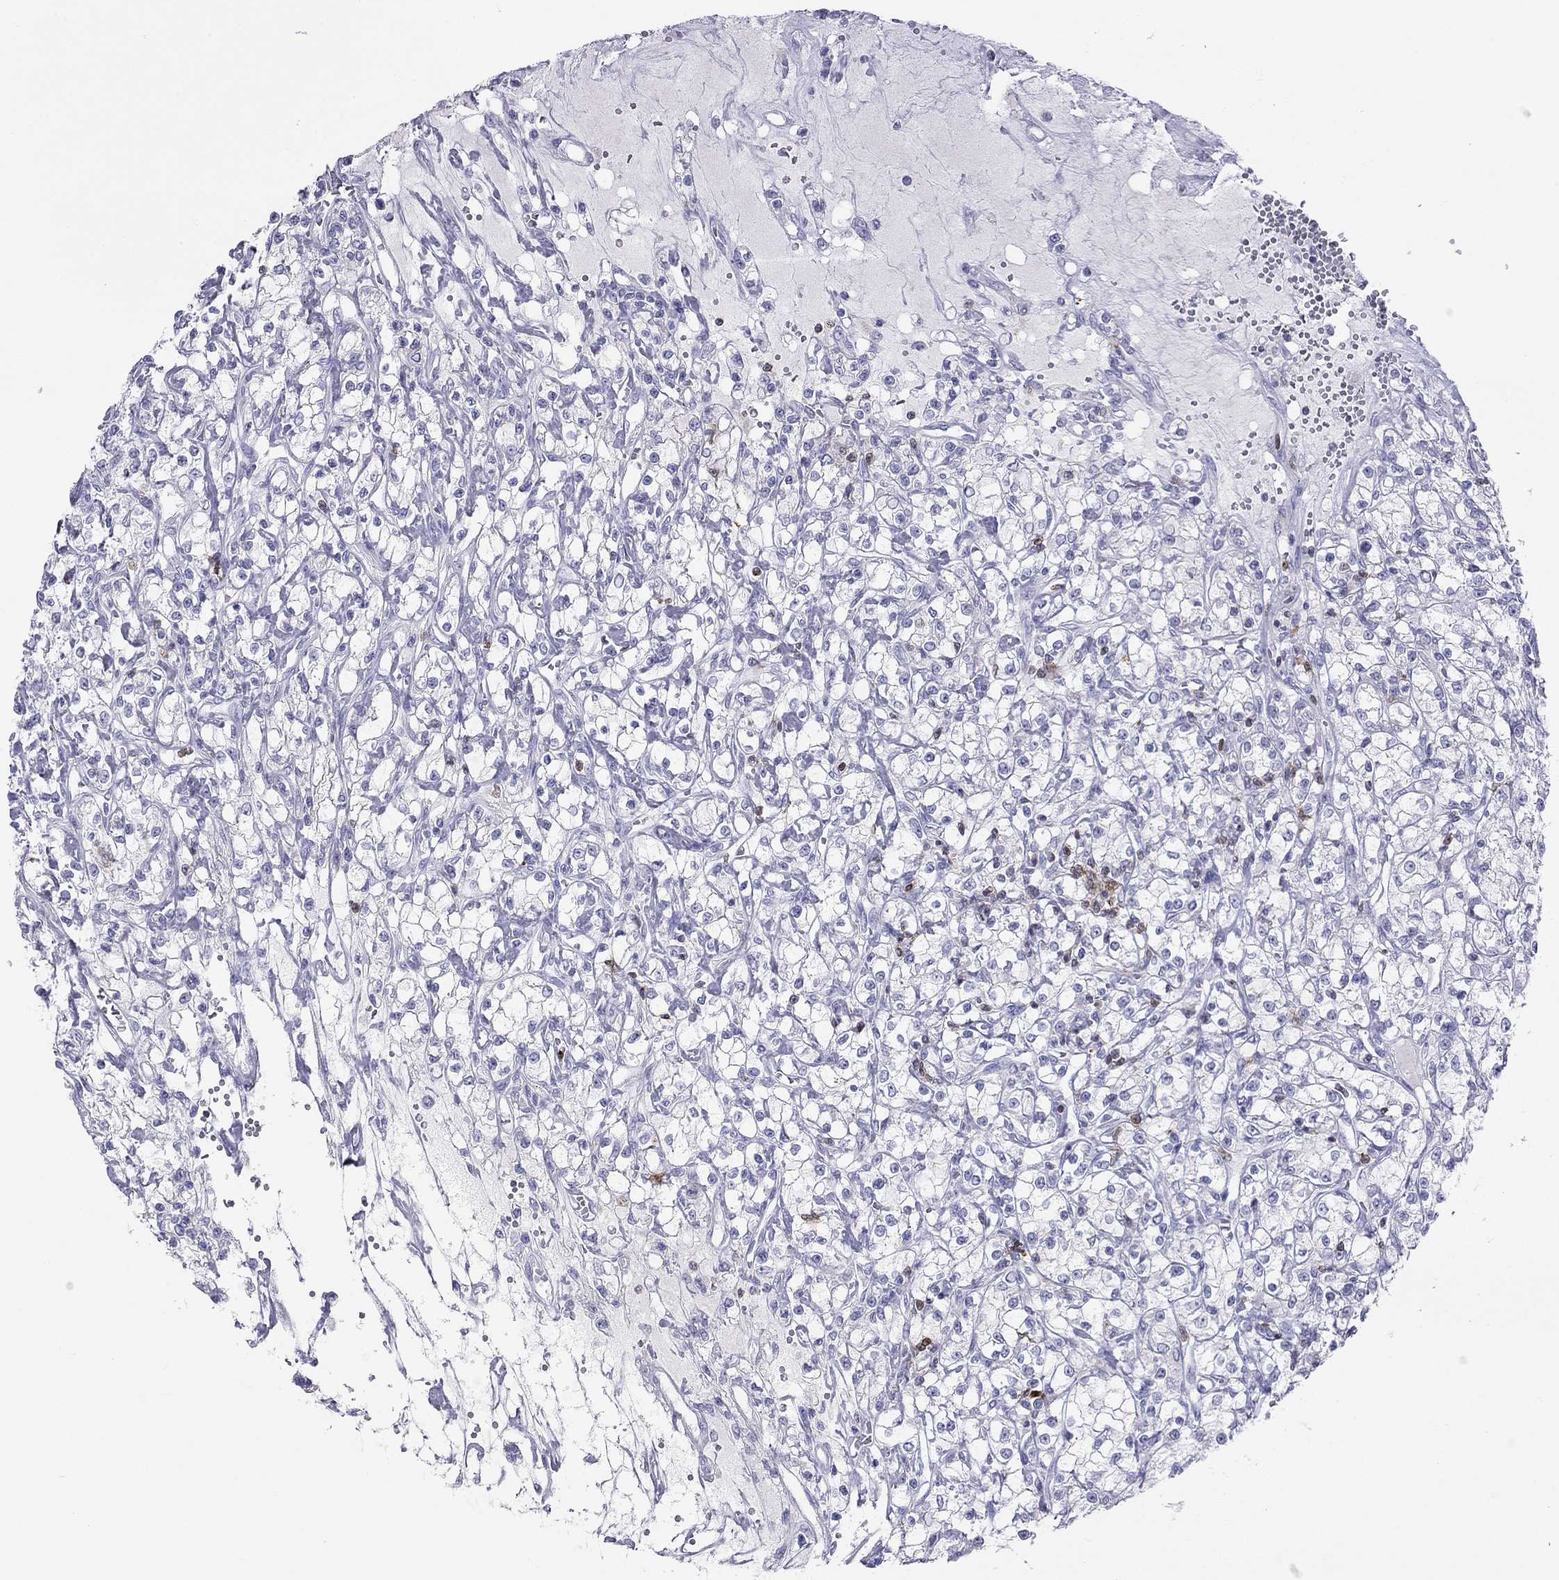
{"staining": {"intensity": "negative", "quantity": "none", "location": "none"}, "tissue": "renal cancer", "cell_type": "Tumor cells", "image_type": "cancer", "snomed": [{"axis": "morphology", "description": "Adenocarcinoma, NOS"}, {"axis": "topography", "description": "Kidney"}], "caption": "The image reveals no significant expression in tumor cells of adenocarcinoma (renal).", "gene": "SH2D2A", "patient": {"sex": "female", "age": 59}}